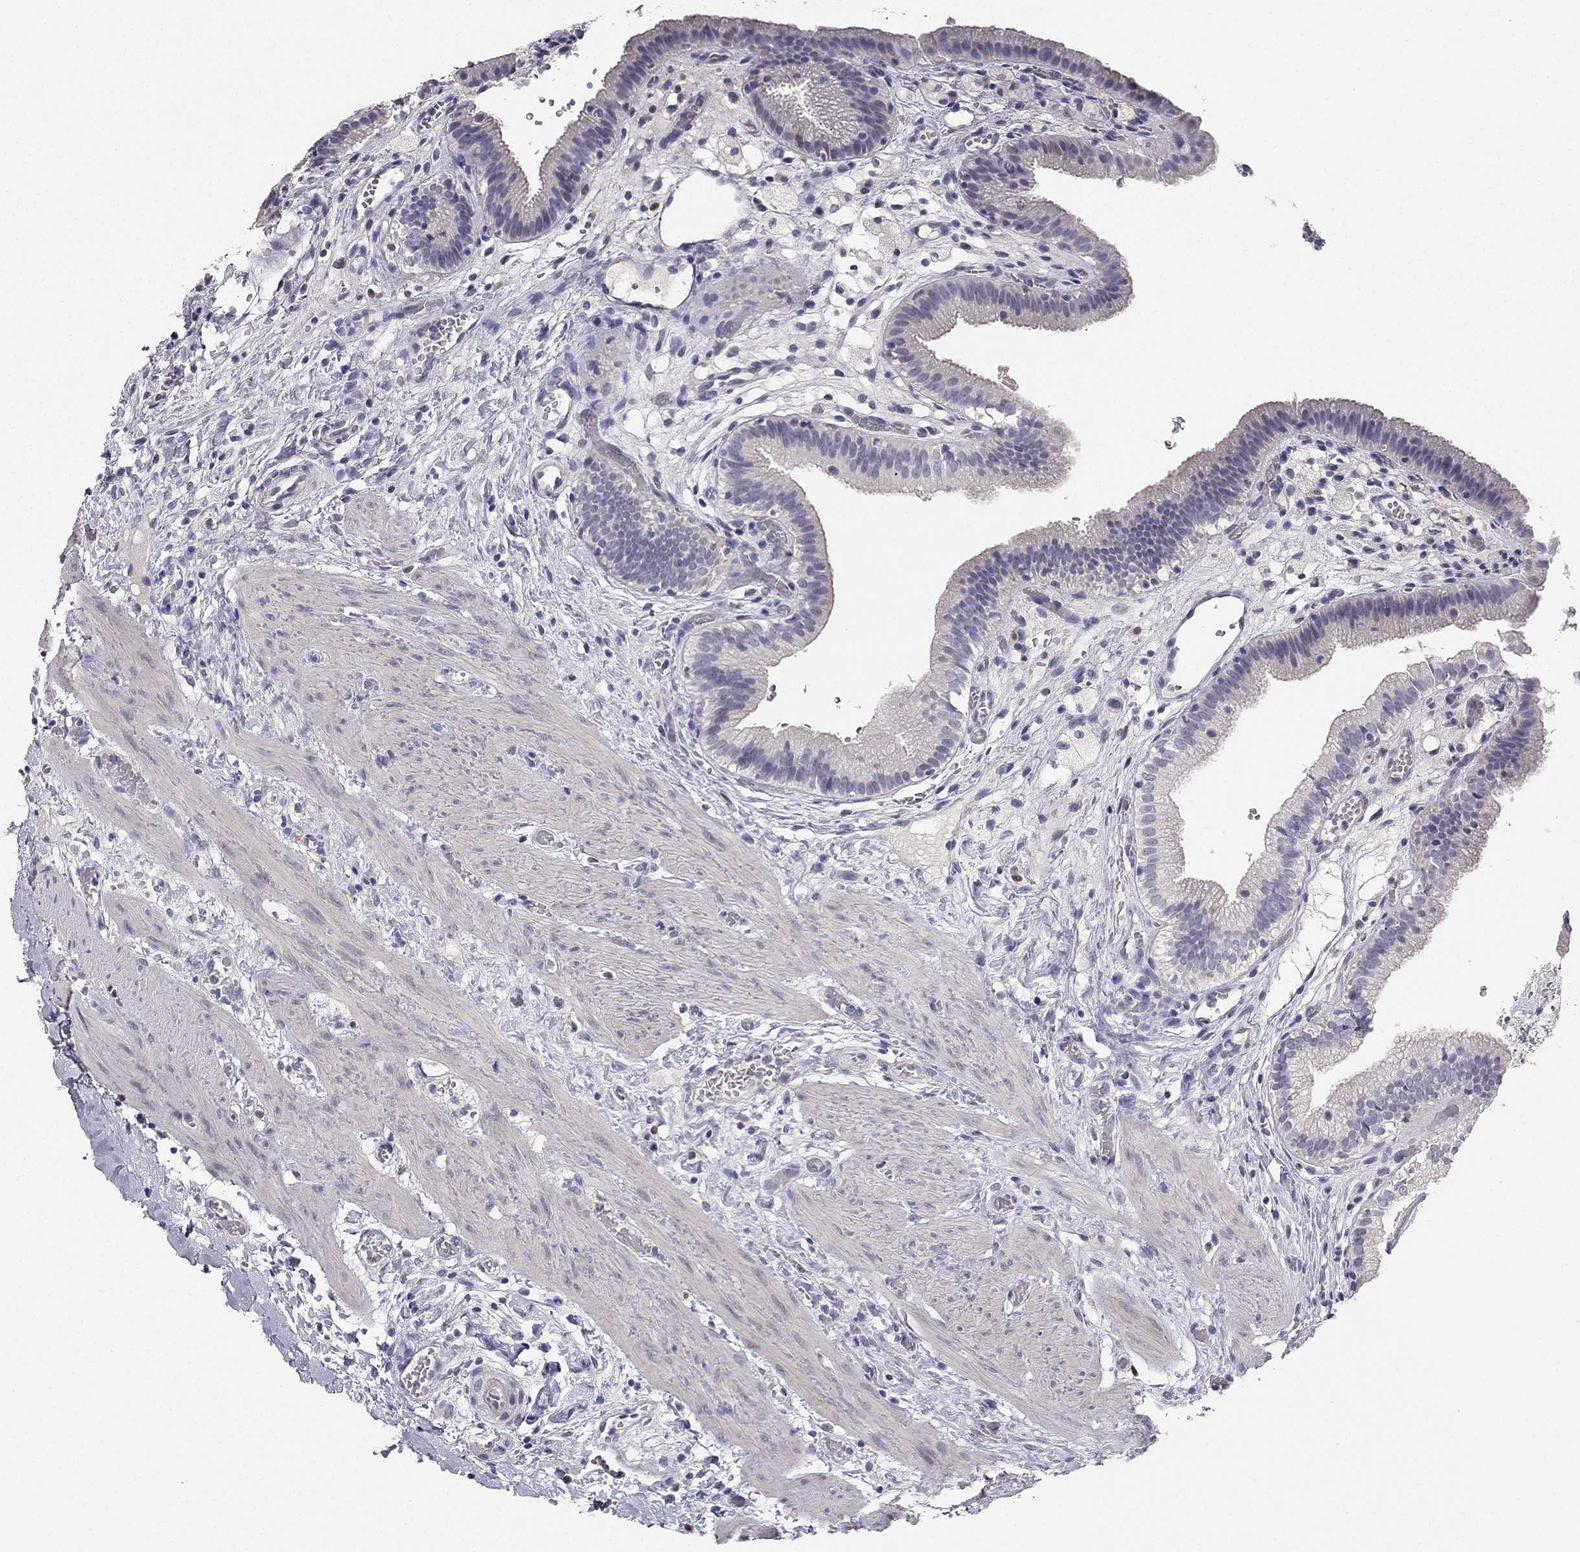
{"staining": {"intensity": "negative", "quantity": "none", "location": "none"}, "tissue": "gallbladder", "cell_type": "Glandular cells", "image_type": "normal", "snomed": [{"axis": "morphology", "description": "Normal tissue, NOS"}, {"axis": "topography", "description": "Gallbladder"}], "caption": "This is an immunohistochemistry histopathology image of unremarkable gallbladder. There is no positivity in glandular cells.", "gene": "CALB2", "patient": {"sex": "female", "age": 24}}